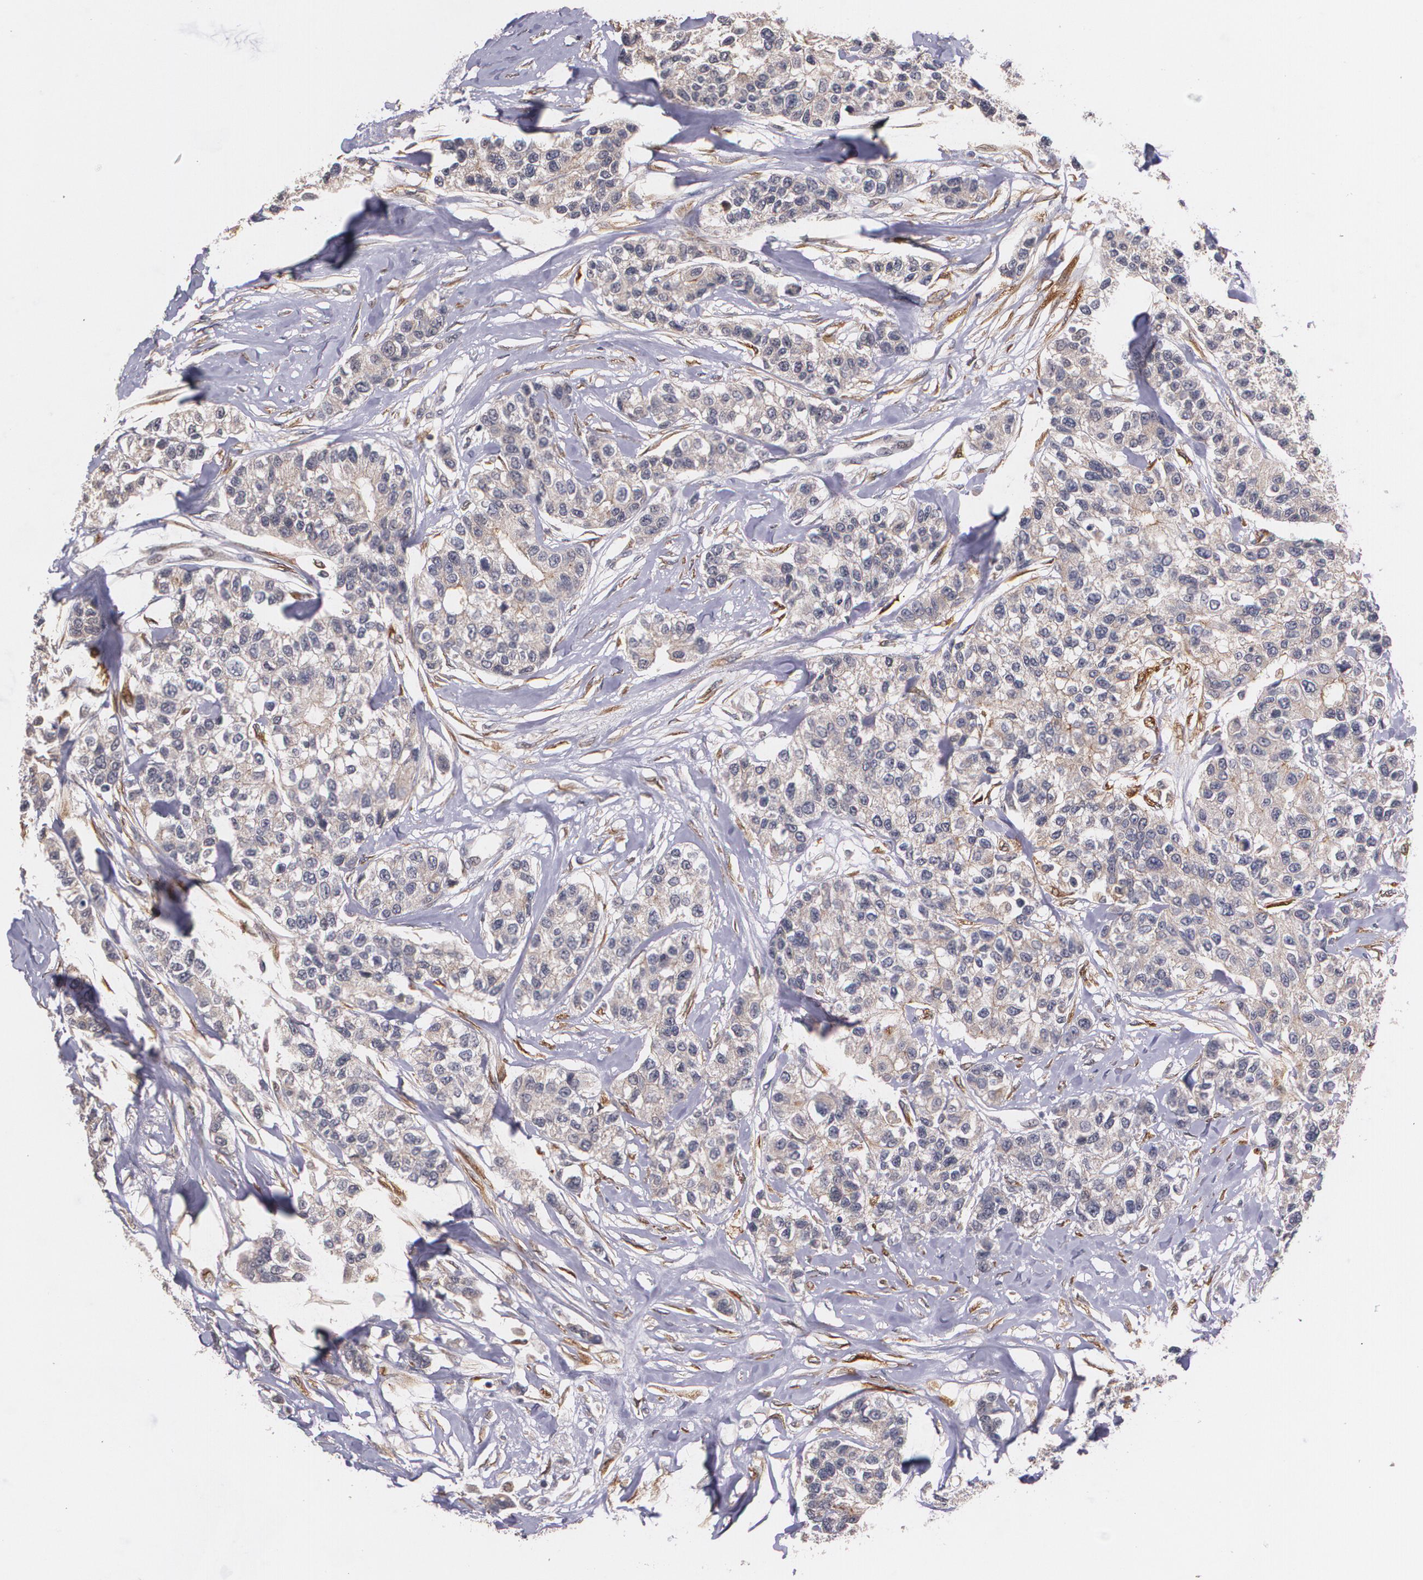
{"staining": {"intensity": "weak", "quantity": "25%-75%", "location": "cytoplasmic/membranous"}, "tissue": "breast cancer", "cell_type": "Tumor cells", "image_type": "cancer", "snomed": [{"axis": "morphology", "description": "Duct carcinoma"}, {"axis": "topography", "description": "Breast"}], "caption": "Protein expression analysis of invasive ductal carcinoma (breast) demonstrates weak cytoplasmic/membranous staining in about 25%-75% of tumor cells.", "gene": "IFNGR2", "patient": {"sex": "female", "age": 51}}